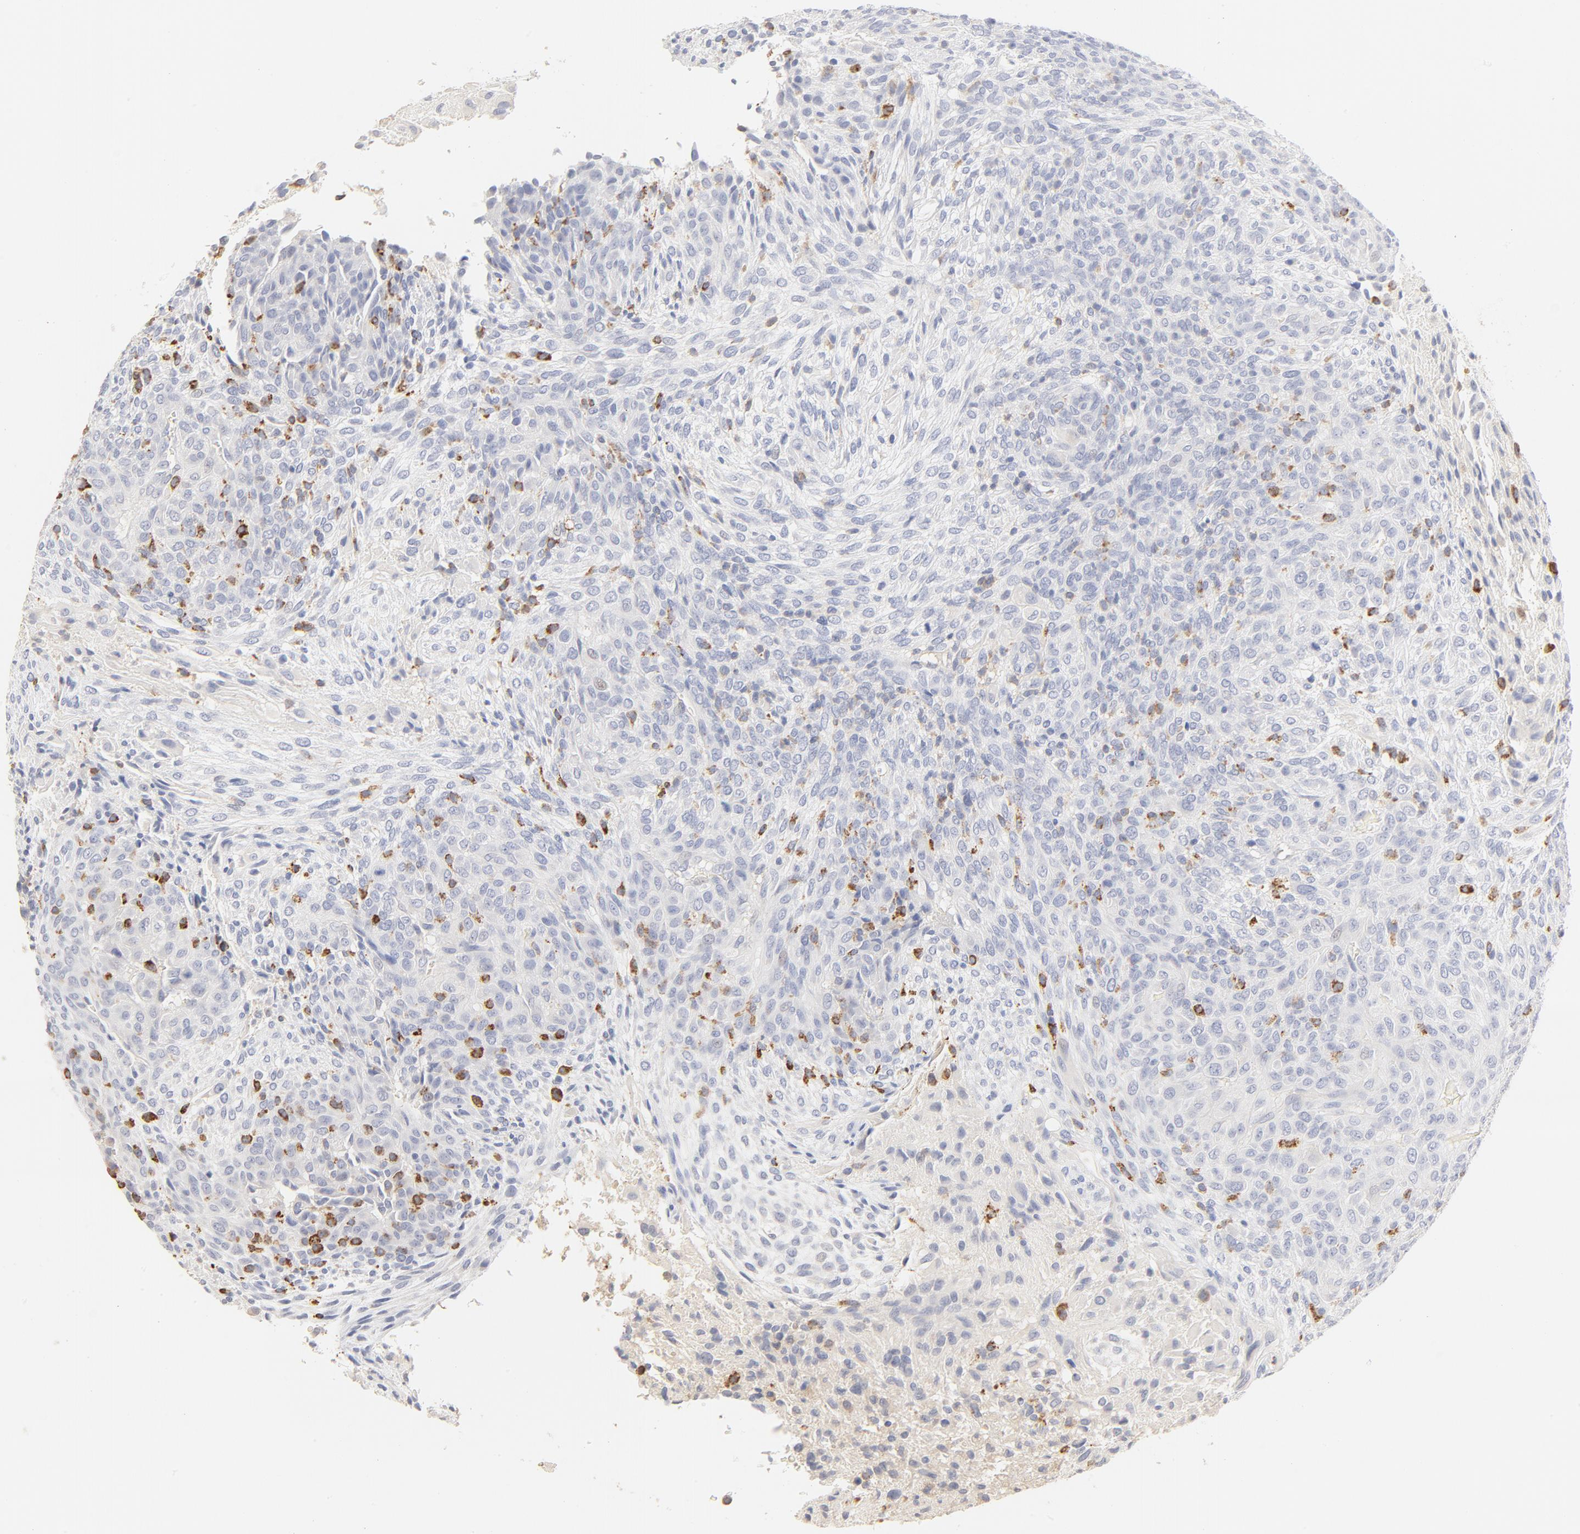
{"staining": {"intensity": "weak", "quantity": "<25%", "location": "cytoplasmic/membranous"}, "tissue": "glioma", "cell_type": "Tumor cells", "image_type": "cancer", "snomed": [{"axis": "morphology", "description": "Glioma, malignant, High grade"}, {"axis": "topography", "description": "Cerebral cortex"}], "caption": "Protein analysis of malignant glioma (high-grade) displays no significant positivity in tumor cells.", "gene": "FCGBP", "patient": {"sex": "female", "age": 55}}